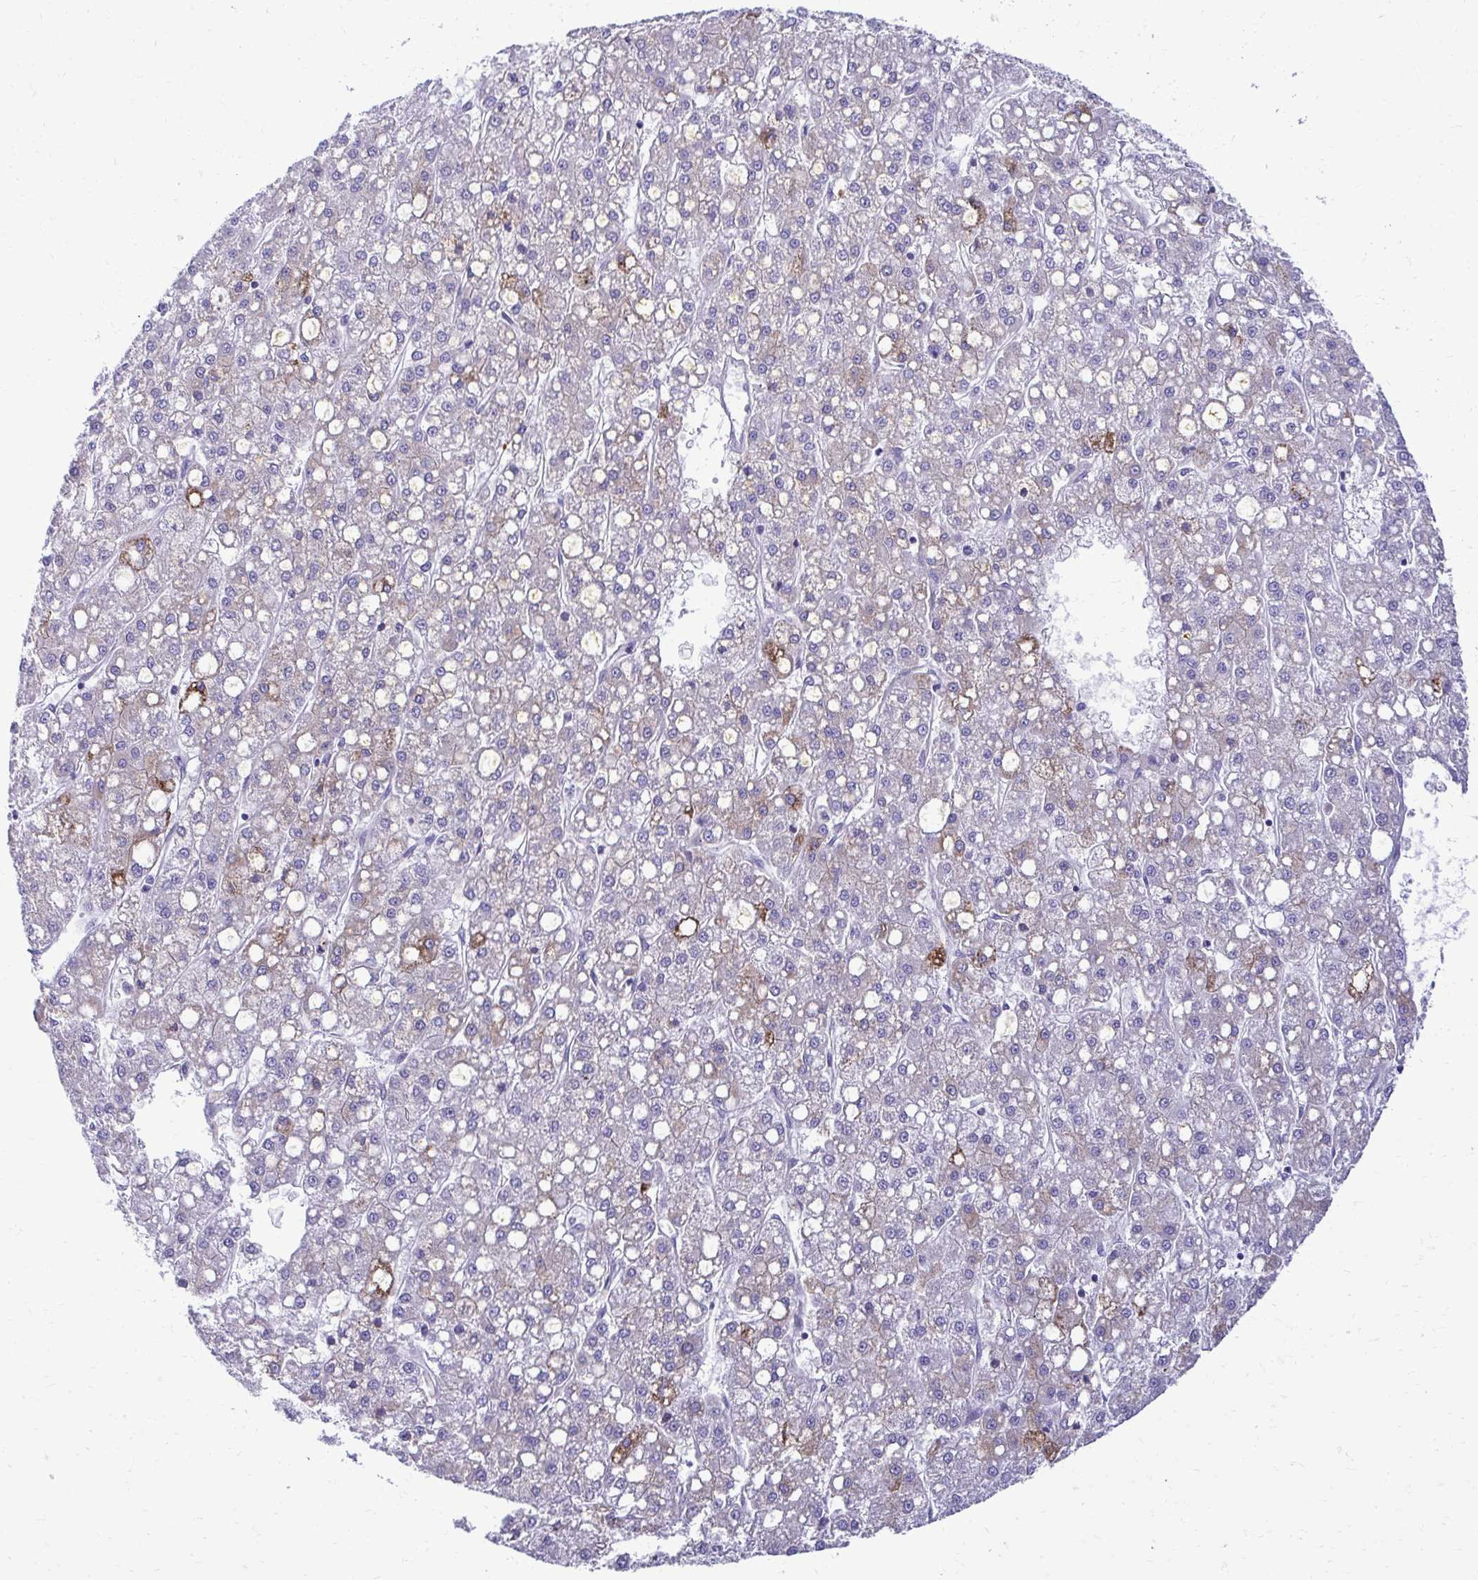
{"staining": {"intensity": "moderate", "quantity": "25%-75%", "location": "cytoplasmic/membranous"}, "tissue": "liver cancer", "cell_type": "Tumor cells", "image_type": "cancer", "snomed": [{"axis": "morphology", "description": "Carcinoma, Hepatocellular, NOS"}, {"axis": "topography", "description": "Liver"}], "caption": "A high-resolution image shows immunohistochemistry staining of liver cancer (hepatocellular carcinoma), which displays moderate cytoplasmic/membranous staining in approximately 25%-75% of tumor cells.", "gene": "AIG1", "patient": {"sex": "male", "age": 67}}